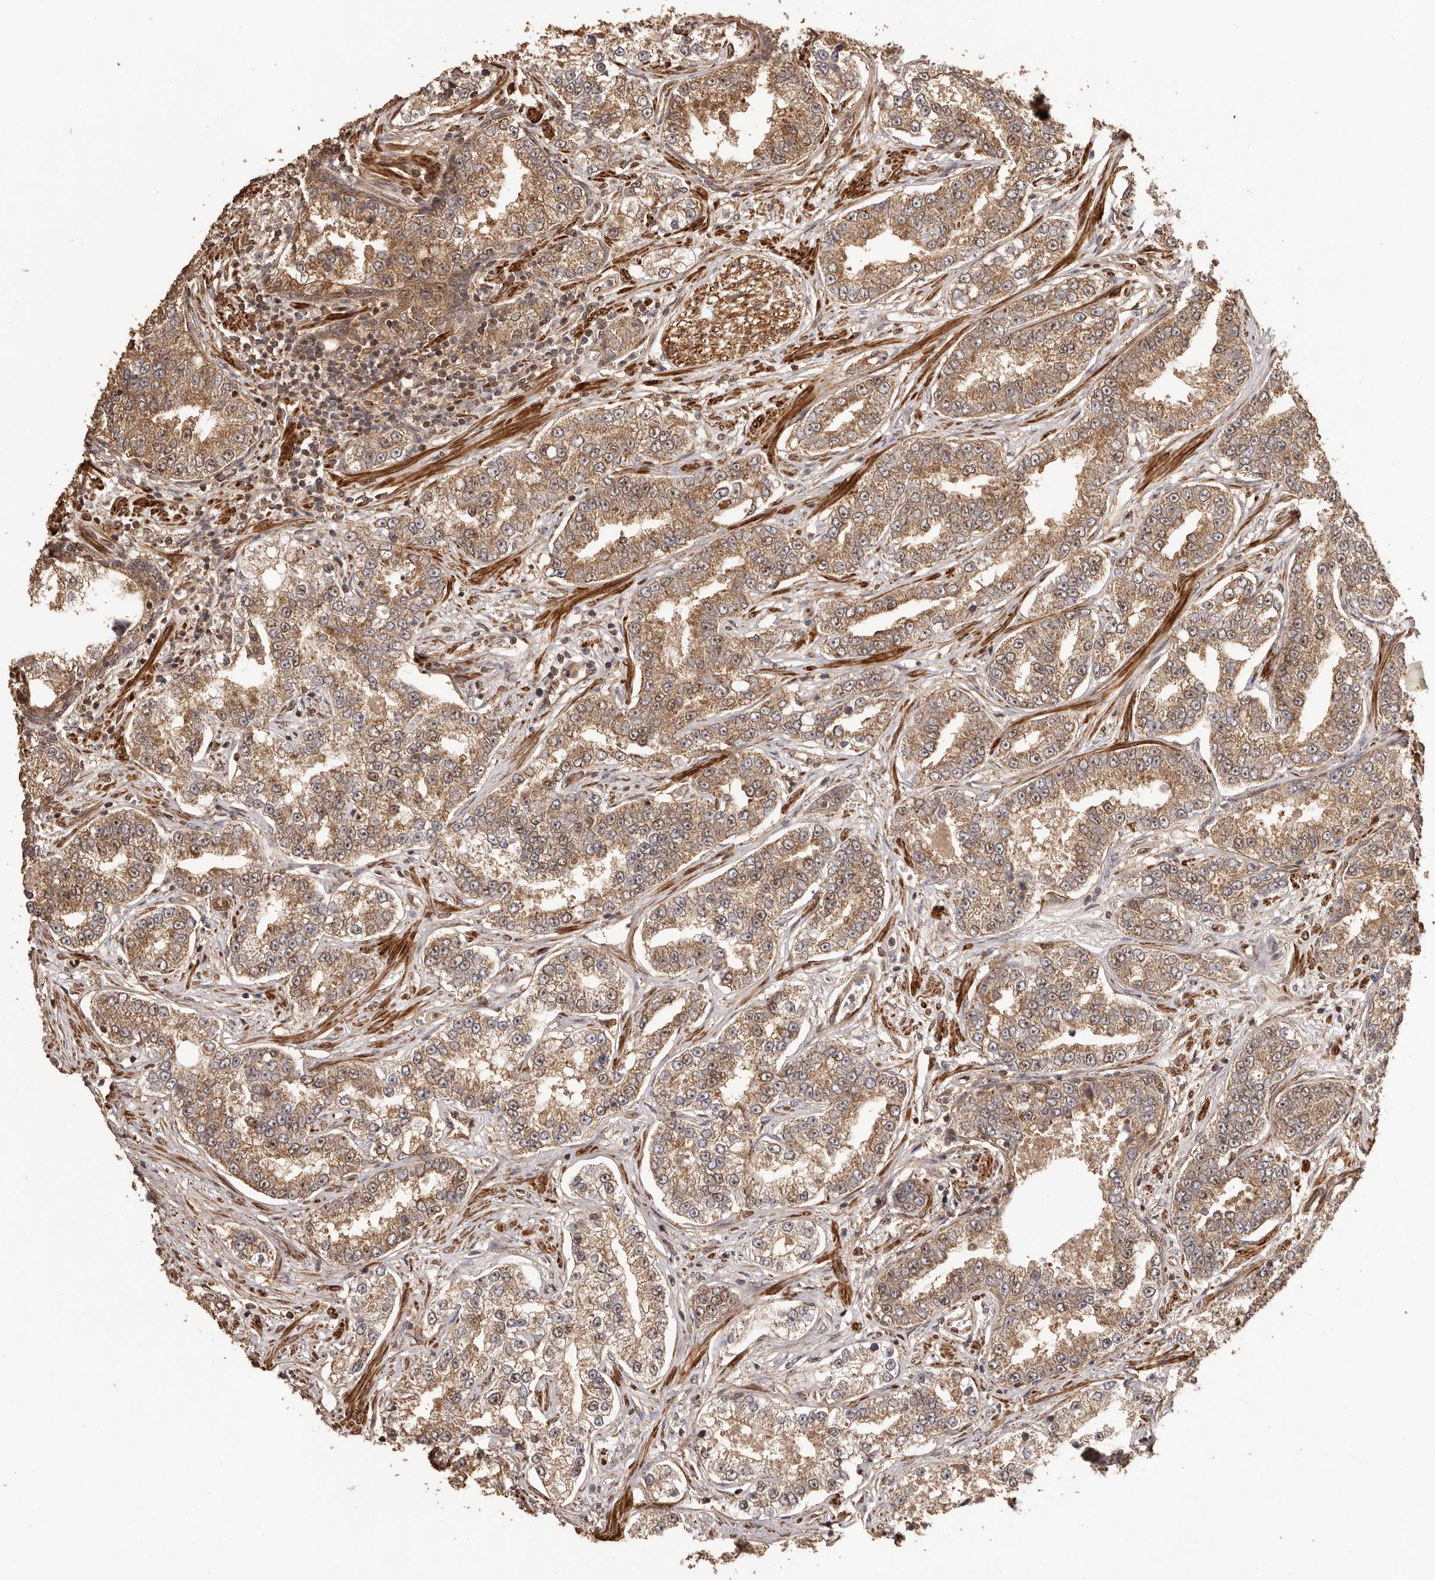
{"staining": {"intensity": "moderate", "quantity": ">75%", "location": "cytoplasmic/membranous,nuclear"}, "tissue": "prostate cancer", "cell_type": "Tumor cells", "image_type": "cancer", "snomed": [{"axis": "morphology", "description": "Normal tissue, NOS"}, {"axis": "morphology", "description": "Adenocarcinoma, High grade"}, {"axis": "topography", "description": "Prostate"}], "caption": "Prostate cancer stained with a brown dye displays moderate cytoplasmic/membranous and nuclear positive expression in approximately >75% of tumor cells.", "gene": "UBR2", "patient": {"sex": "male", "age": 83}}